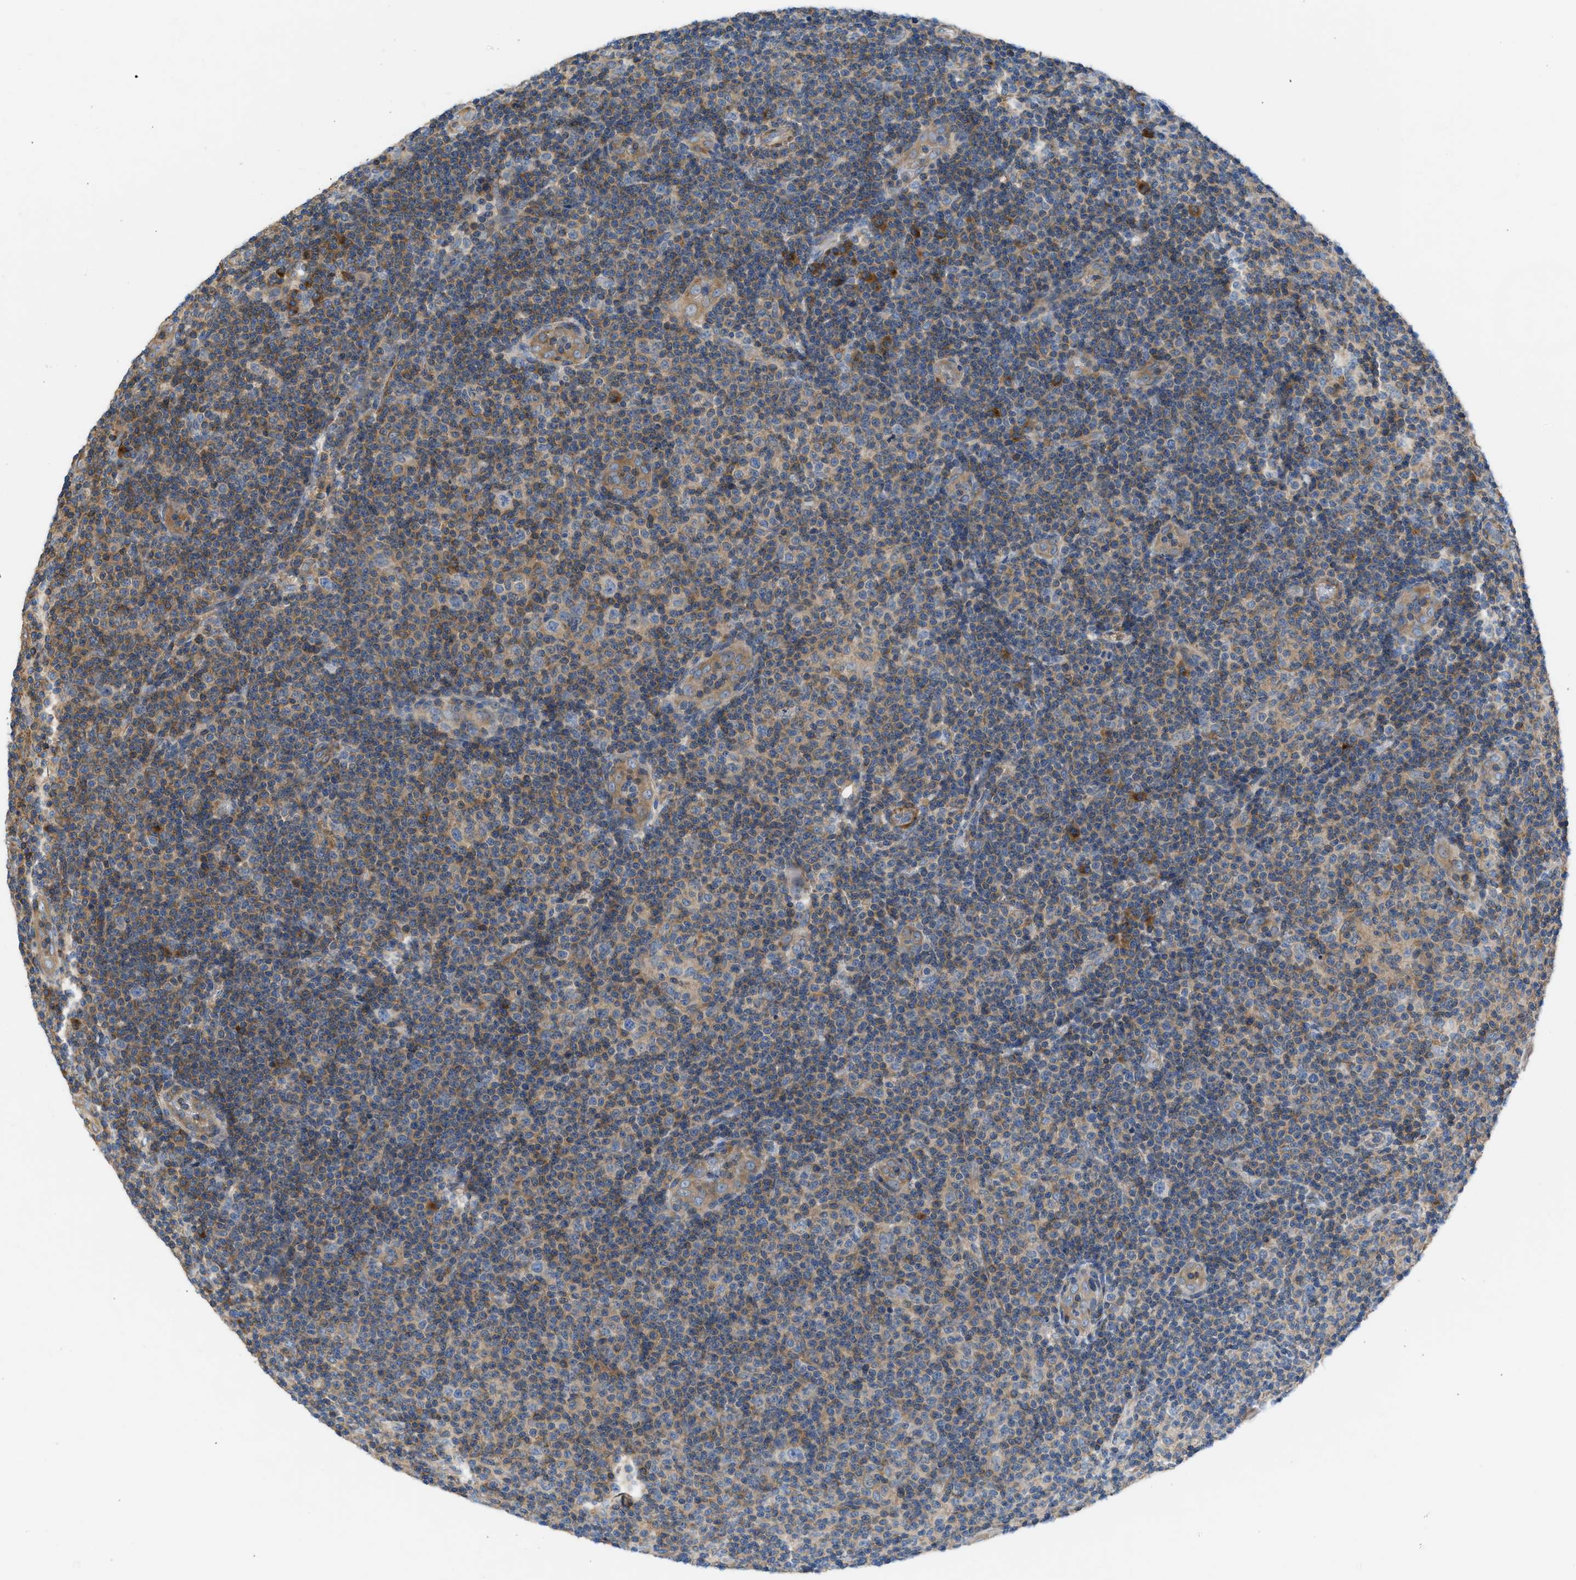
{"staining": {"intensity": "negative", "quantity": "none", "location": "none"}, "tissue": "lymphoma", "cell_type": "Tumor cells", "image_type": "cancer", "snomed": [{"axis": "morphology", "description": "Malignant lymphoma, non-Hodgkin's type, Low grade"}, {"axis": "topography", "description": "Lymph node"}], "caption": "A high-resolution image shows immunohistochemistry staining of malignant lymphoma, non-Hodgkin's type (low-grade), which demonstrates no significant expression in tumor cells. (DAB (3,3'-diaminobenzidine) immunohistochemistry visualized using brightfield microscopy, high magnification).", "gene": "CHKB", "patient": {"sex": "male", "age": 83}}